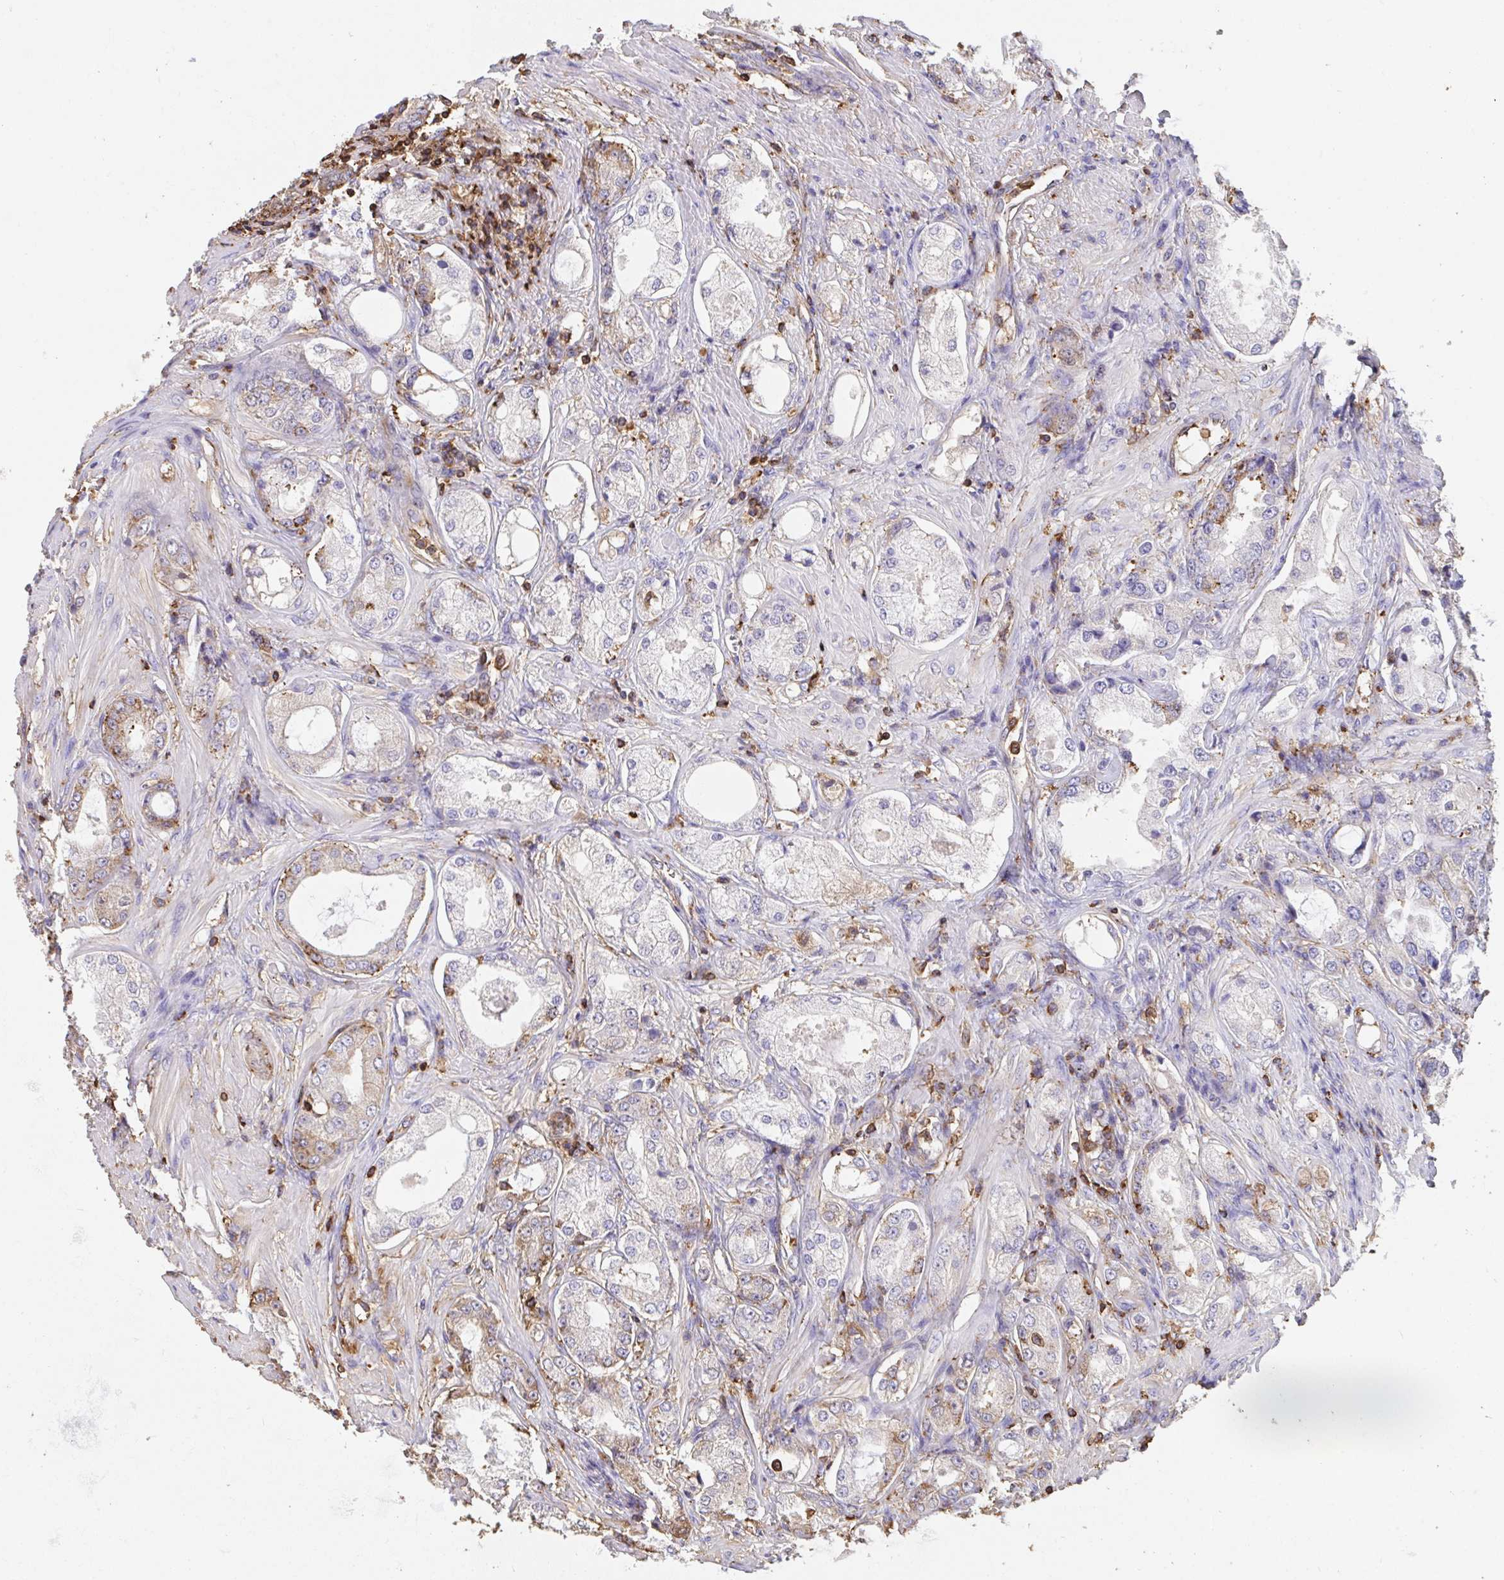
{"staining": {"intensity": "negative", "quantity": "none", "location": "none"}, "tissue": "prostate cancer", "cell_type": "Tumor cells", "image_type": "cancer", "snomed": [{"axis": "morphology", "description": "Adenocarcinoma, Low grade"}, {"axis": "topography", "description": "Prostate"}], "caption": "An immunohistochemistry histopathology image of prostate cancer is shown. There is no staining in tumor cells of prostate cancer.", "gene": "CFL1", "patient": {"sex": "male", "age": 68}}